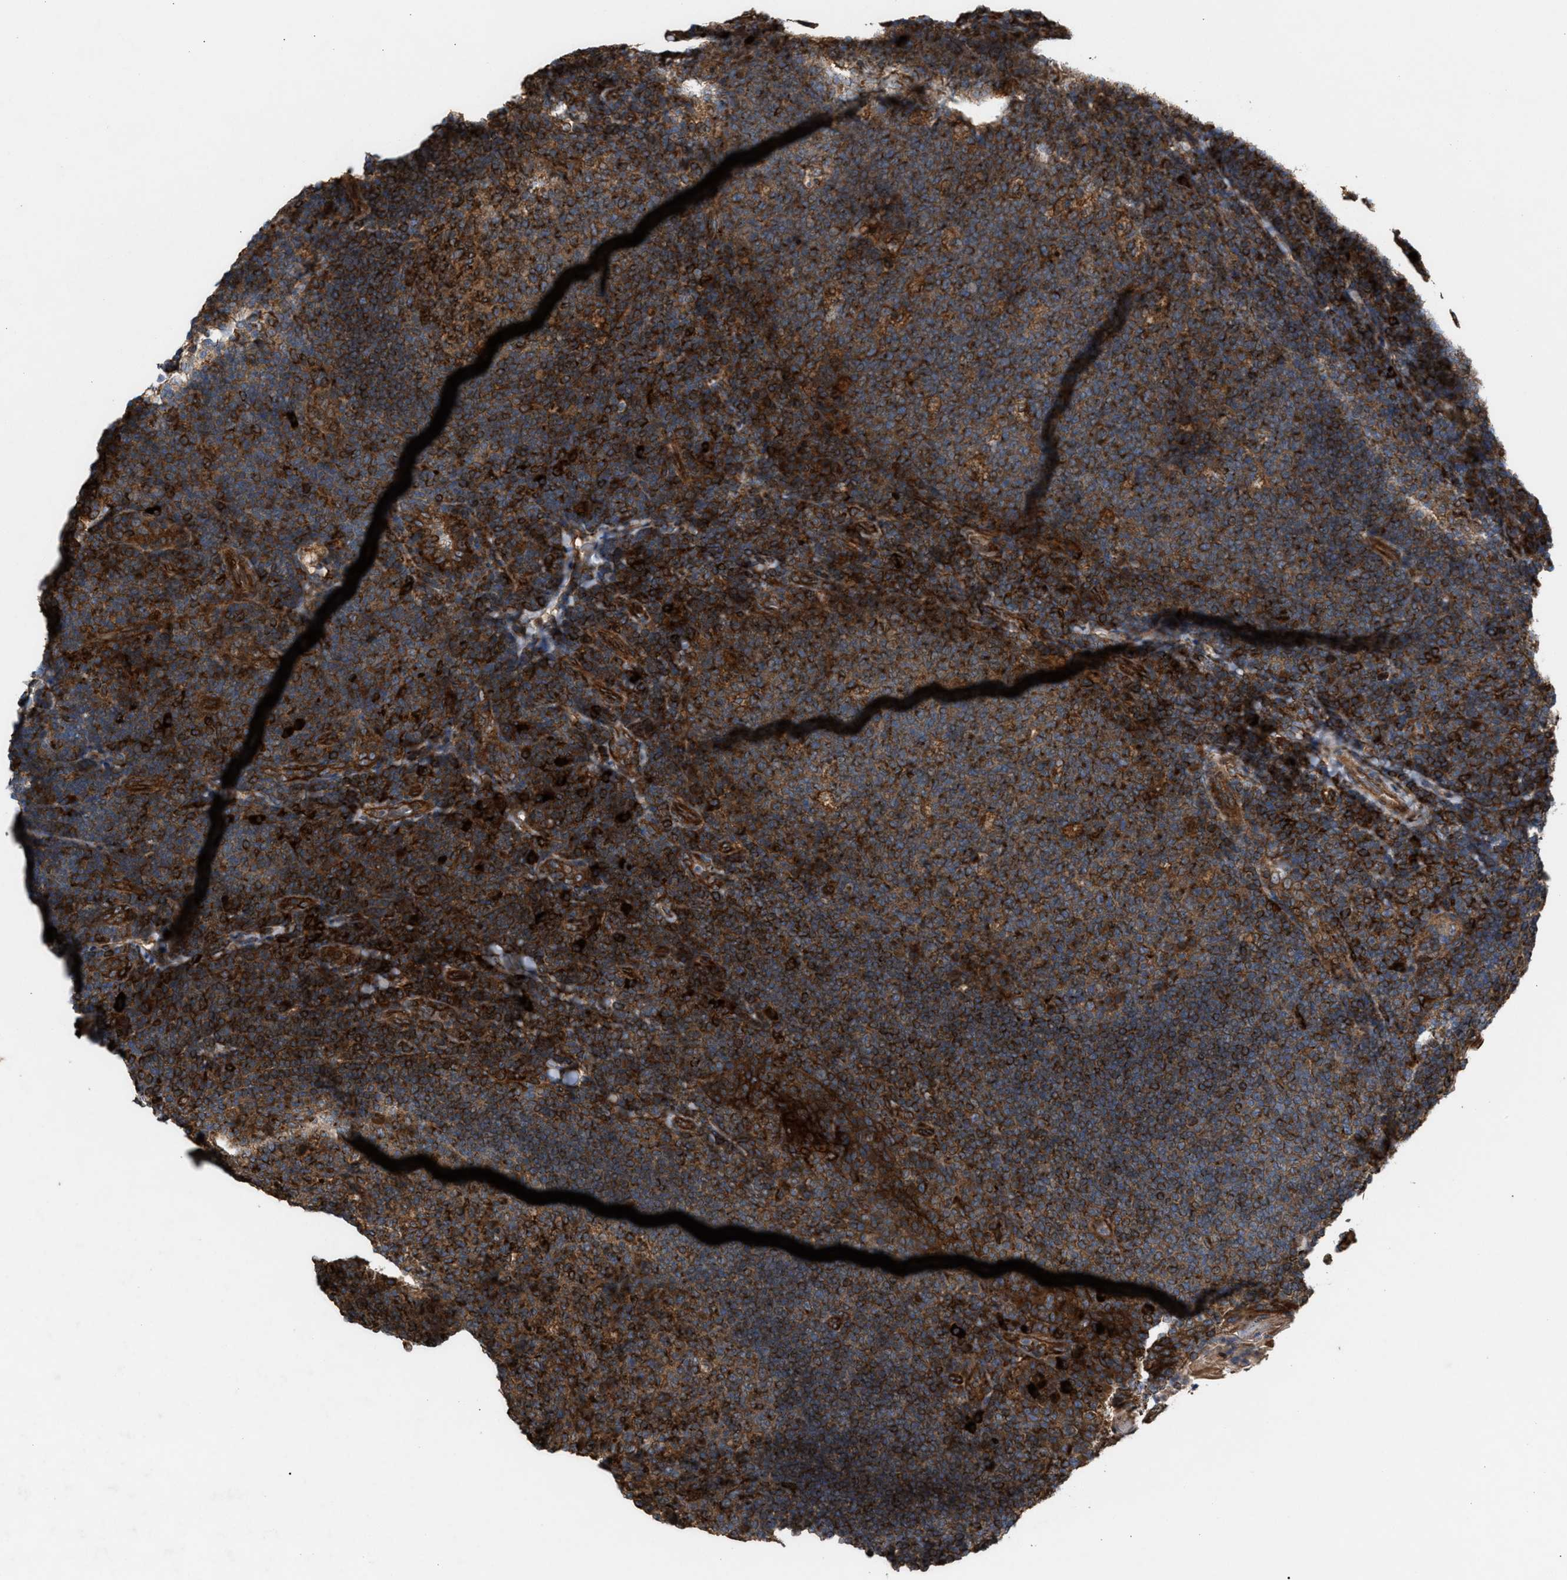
{"staining": {"intensity": "strong", "quantity": ">75%", "location": "cytoplasmic/membranous"}, "tissue": "tonsil", "cell_type": "Germinal center cells", "image_type": "normal", "snomed": [{"axis": "morphology", "description": "Normal tissue, NOS"}, {"axis": "topography", "description": "Tonsil"}], "caption": "Strong cytoplasmic/membranous positivity is appreciated in approximately >75% of germinal center cells in unremarkable tonsil.", "gene": "GCC1", "patient": {"sex": "male", "age": 17}}